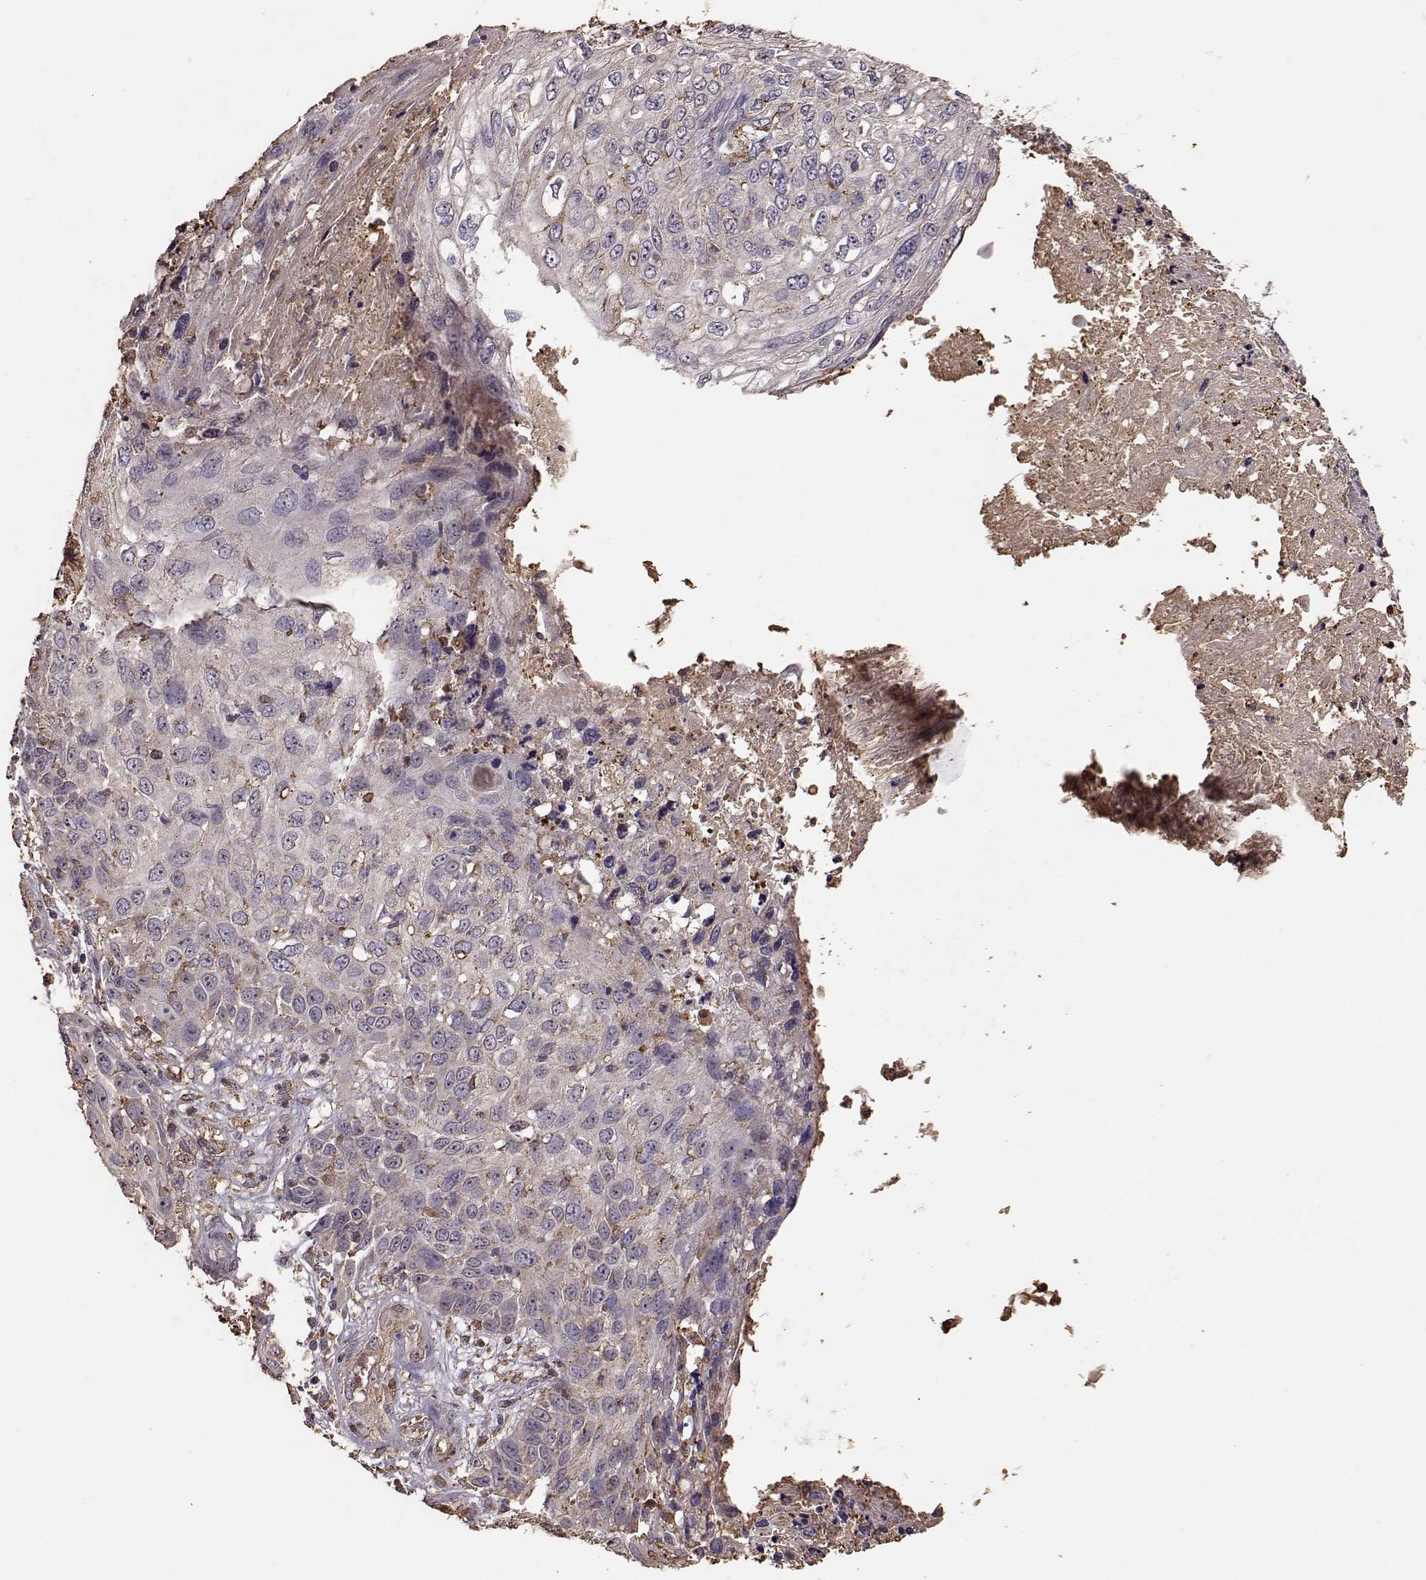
{"staining": {"intensity": "negative", "quantity": "none", "location": "none"}, "tissue": "skin cancer", "cell_type": "Tumor cells", "image_type": "cancer", "snomed": [{"axis": "morphology", "description": "Squamous cell carcinoma, NOS"}, {"axis": "topography", "description": "Skin"}], "caption": "High magnification brightfield microscopy of skin cancer stained with DAB (3,3'-diaminobenzidine) (brown) and counterstained with hematoxylin (blue): tumor cells show no significant positivity. Nuclei are stained in blue.", "gene": "PTGES2", "patient": {"sex": "male", "age": 92}}